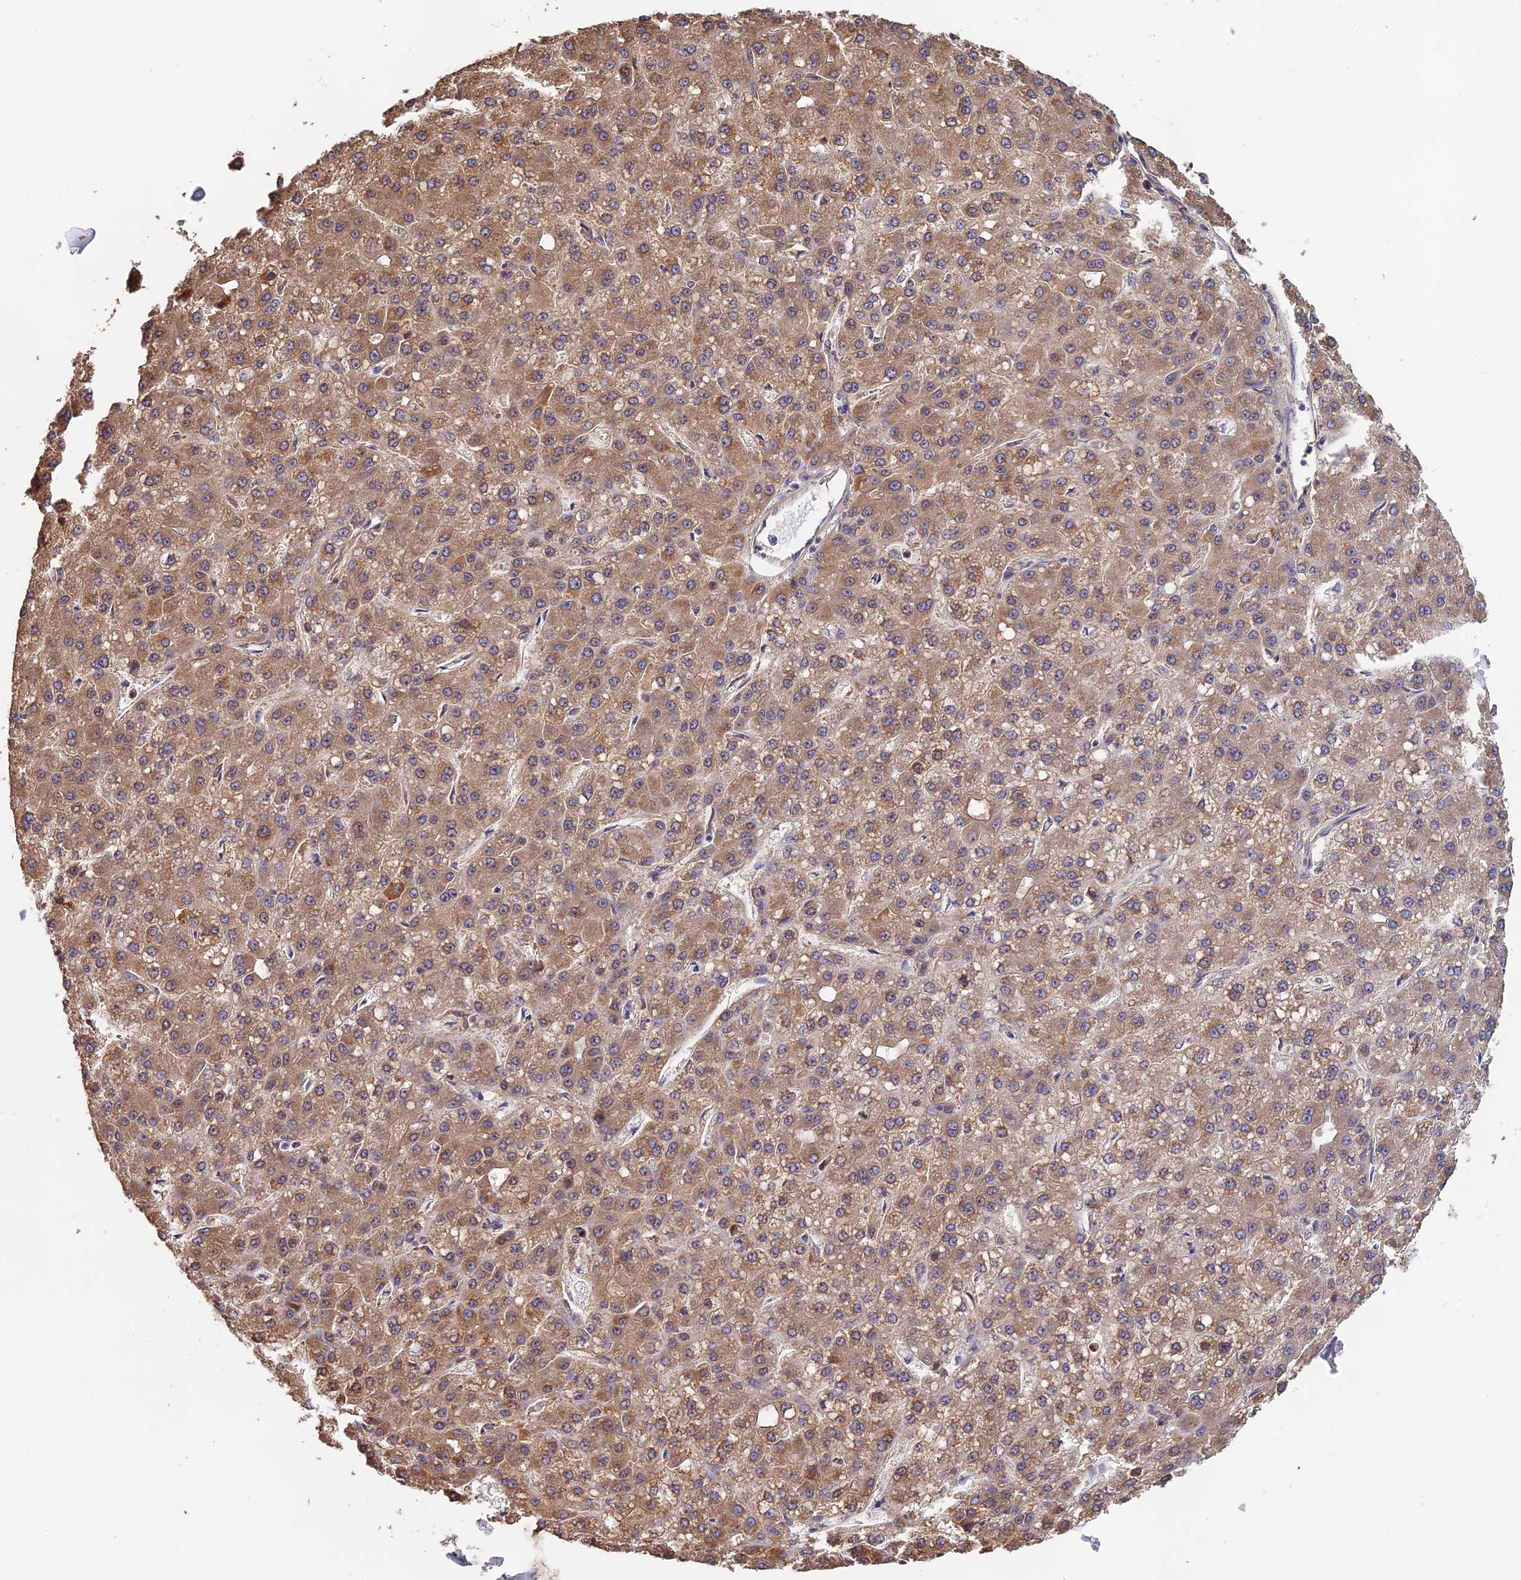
{"staining": {"intensity": "moderate", "quantity": ">75%", "location": "cytoplasmic/membranous"}, "tissue": "liver cancer", "cell_type": "Tumor cells", "image_type": "cancer", "snomed": [{"axis": "morphology", "description": "Carcinoma, Hepatocellular, NOS"}, {"axis": "topography", "description": "Liver"}], "caption": "A histopathology image of human liver hepatocellular carcinoma stained for a protein displays moderate cytoplasmic/membranous brown staining in tumor cells.", "gene": "MORF4L1", "patient": {"sex": "male", "age": 67}}